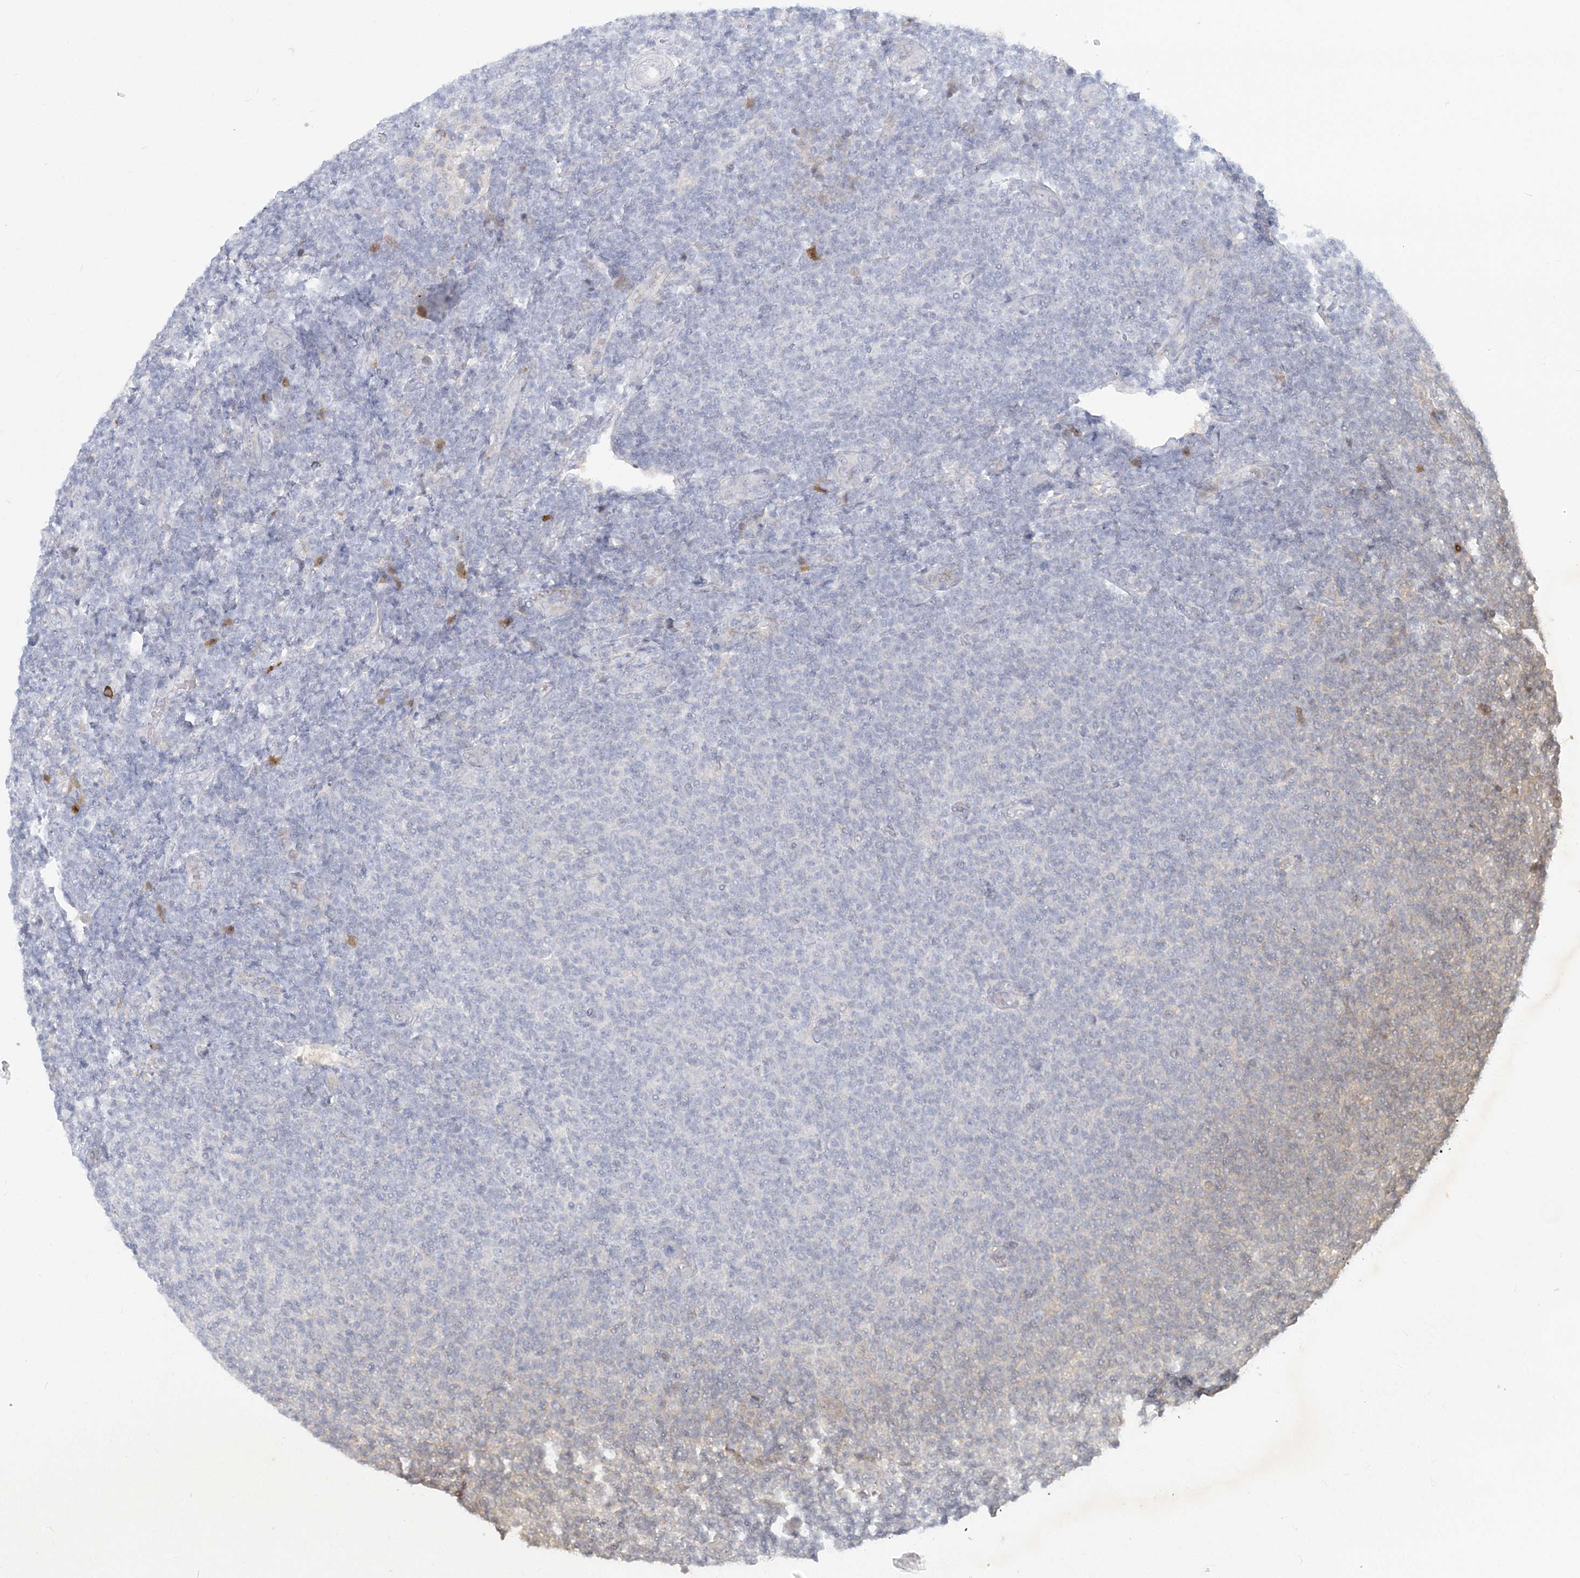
{"staining": {"intensity": "negative", "quantity": "none", "location": "none"}, "tissue": "lymphoma", "cell_type": "Tumor cells", "image_type": "cancer", "snomed": [{"axis": "morphology", "description": "Malignant lymphoma, non-Hodgkin's type, Low grade"}, {"axis": "topography", "description": "Lymph node"}], "caption": "This histopathology image is of malignant lymphoma, non-Hodgkin's type (low-grade) stained with immunohistochemistry to label a protein in brown with the nuclei are counter-stained blue. There is no staining in tumor cells.", "gene": "GMPPA", "patient": {"sex": "male", "age": 66}}